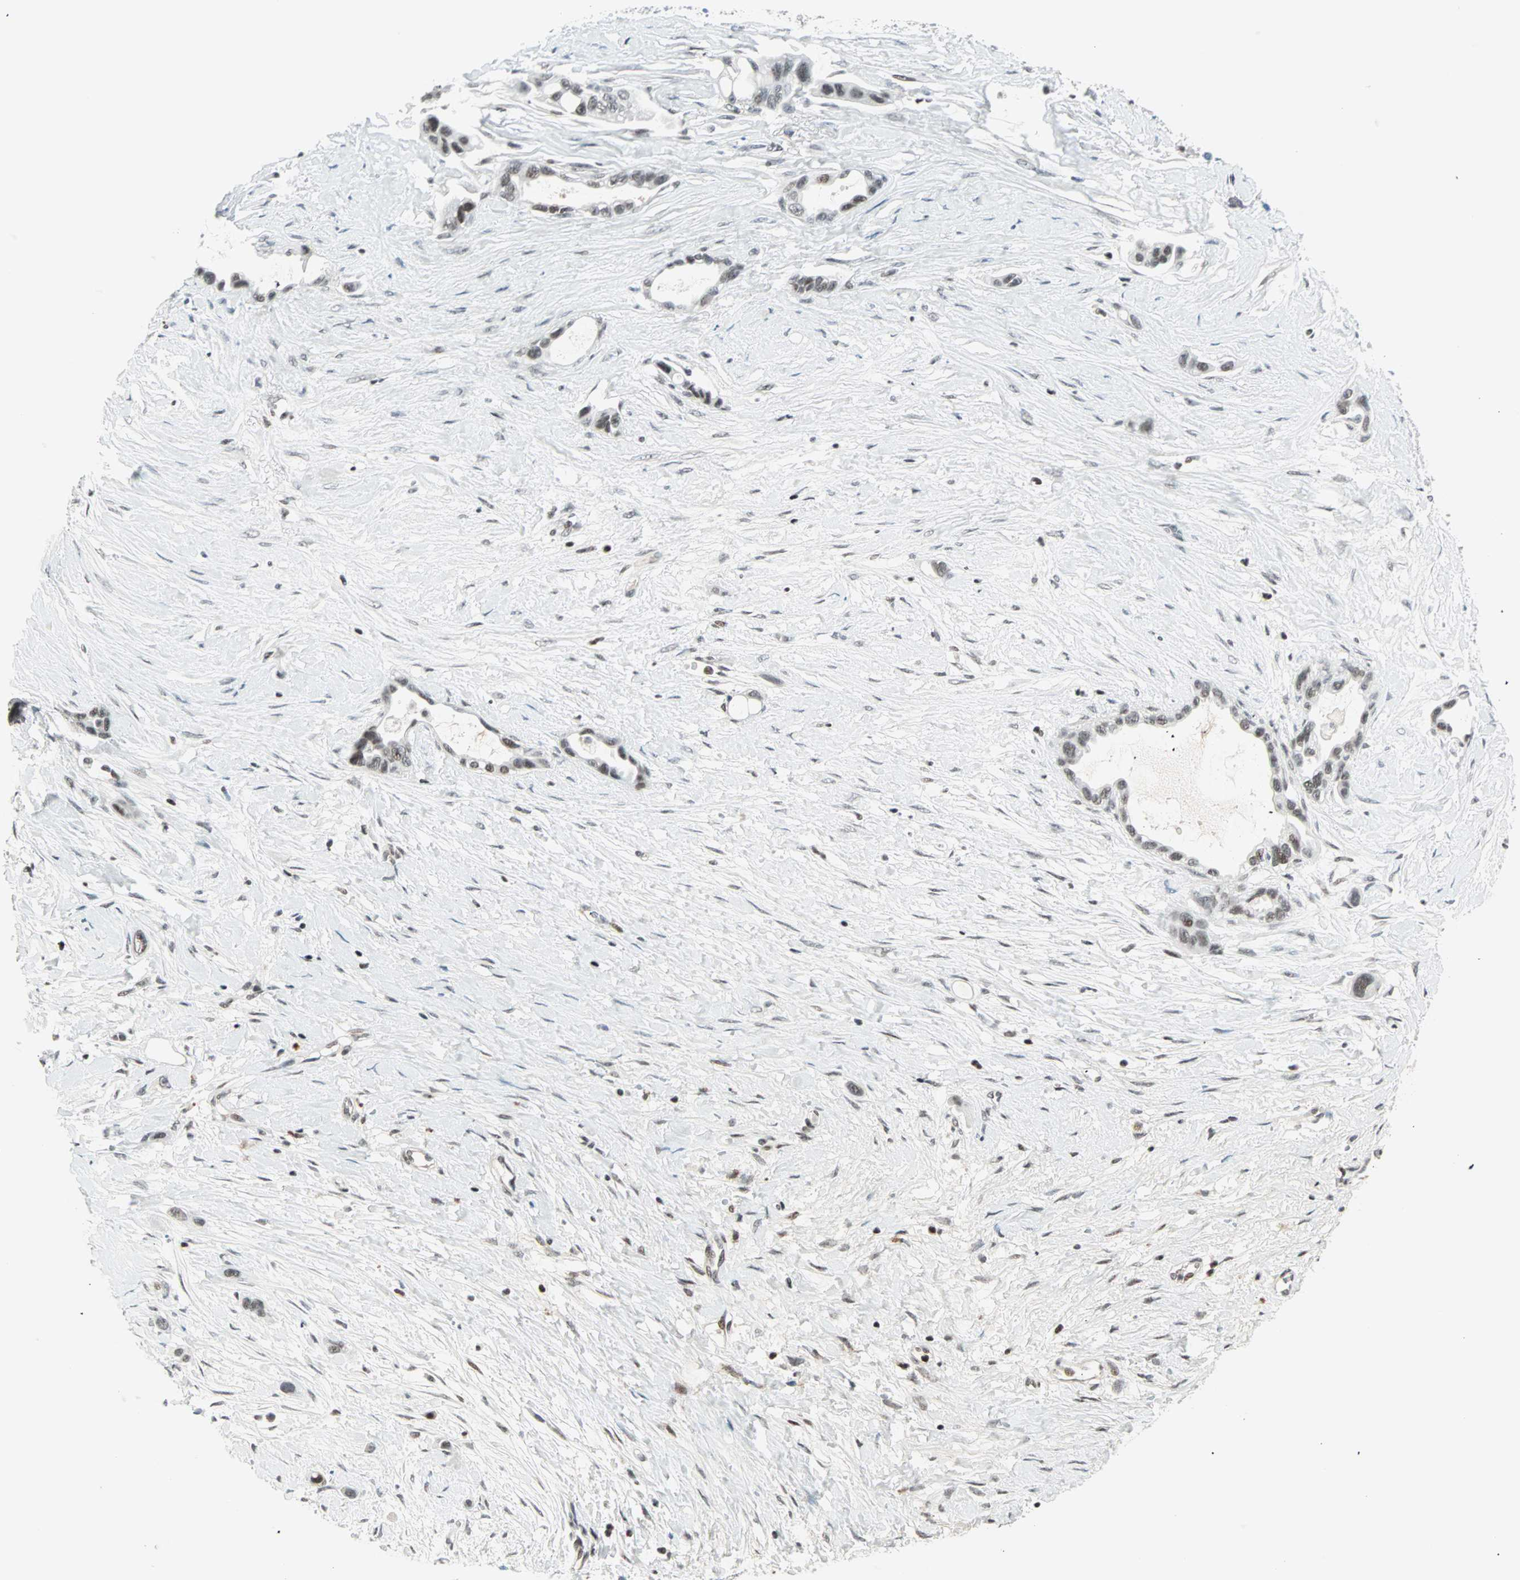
{"staining": {"intensity": "weak", "quantity": ">75%", "location": "nuclear"}, "tissue": "liver cancer", "cell_type": "Tumor cells", "image_type": "cancer", "snomed": [{"axis": "morphology", "description": "Cholangiocarcinoma"}, {"axis": "topography", "description": "Liver"}], "caption": "About >75% of tumor cells in human liver cholangiocarcinoma exhibit weak nuclear protein staining as visualized by brown immunohistochemical staining.", "gene": "SIN3A", "patient": {"sex": "female", "age": 65}}